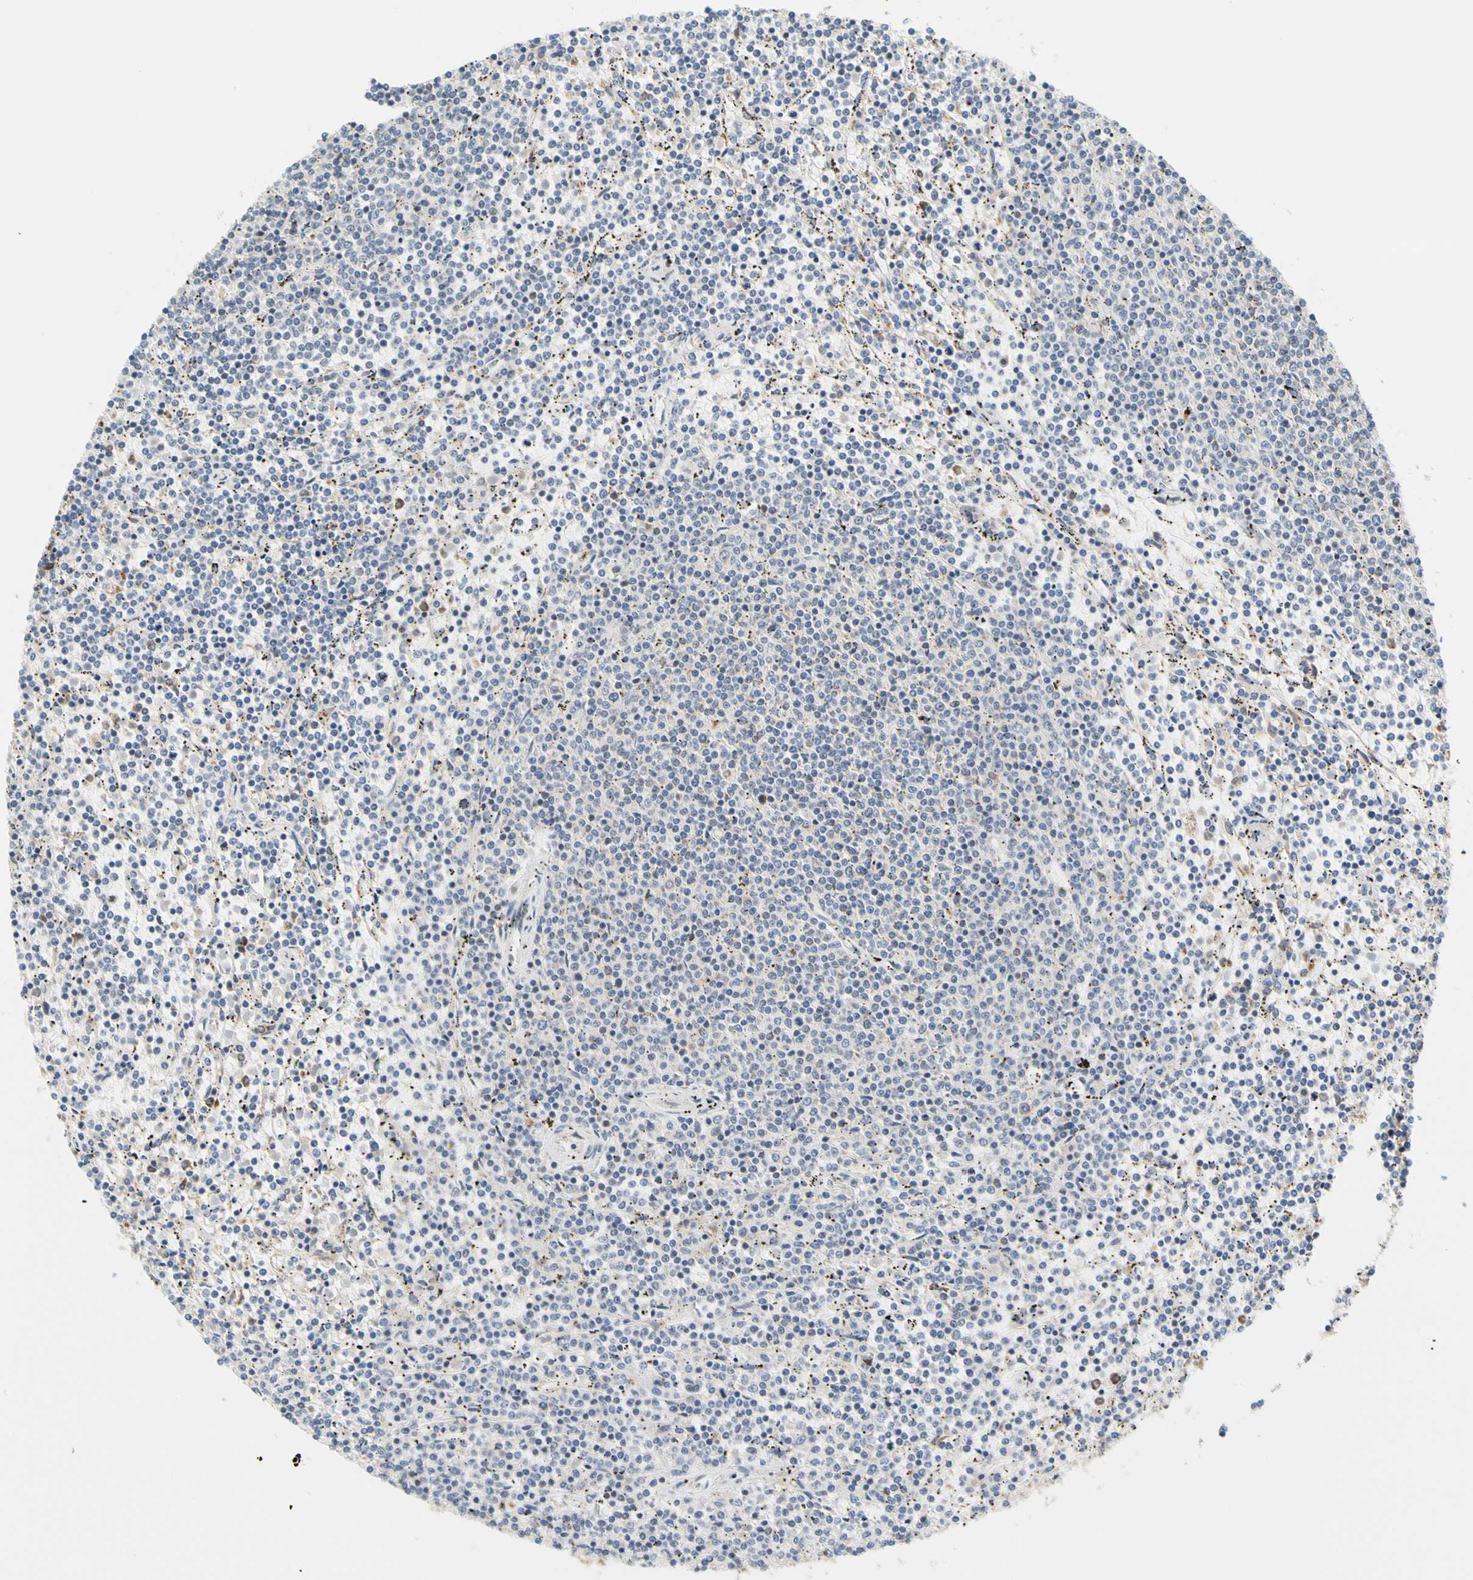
{"staining": {"intensity": "negative", "quantity": "none", "location": "none"}, "tissue": "lymphoma", "cell_type": "Tumor cells", "image_type": "cancer", "snomed": [{"axis": "morphology", "description": "Malignant lymphoma, non-Hodgkin's type, Low grade"}, {"axis": "topography", "description": "Spleen"}], "caption": "This micrograph is of malignant lymphoma, non-Hodgkin's type (low-grade) stained with immunohistochemistry to label a protein in brown with the nuclei are counter-stained blue. There is no staining in tumor cells.", "gene": "SFXN3", "patient": {"sex": "female", "age": 50}}